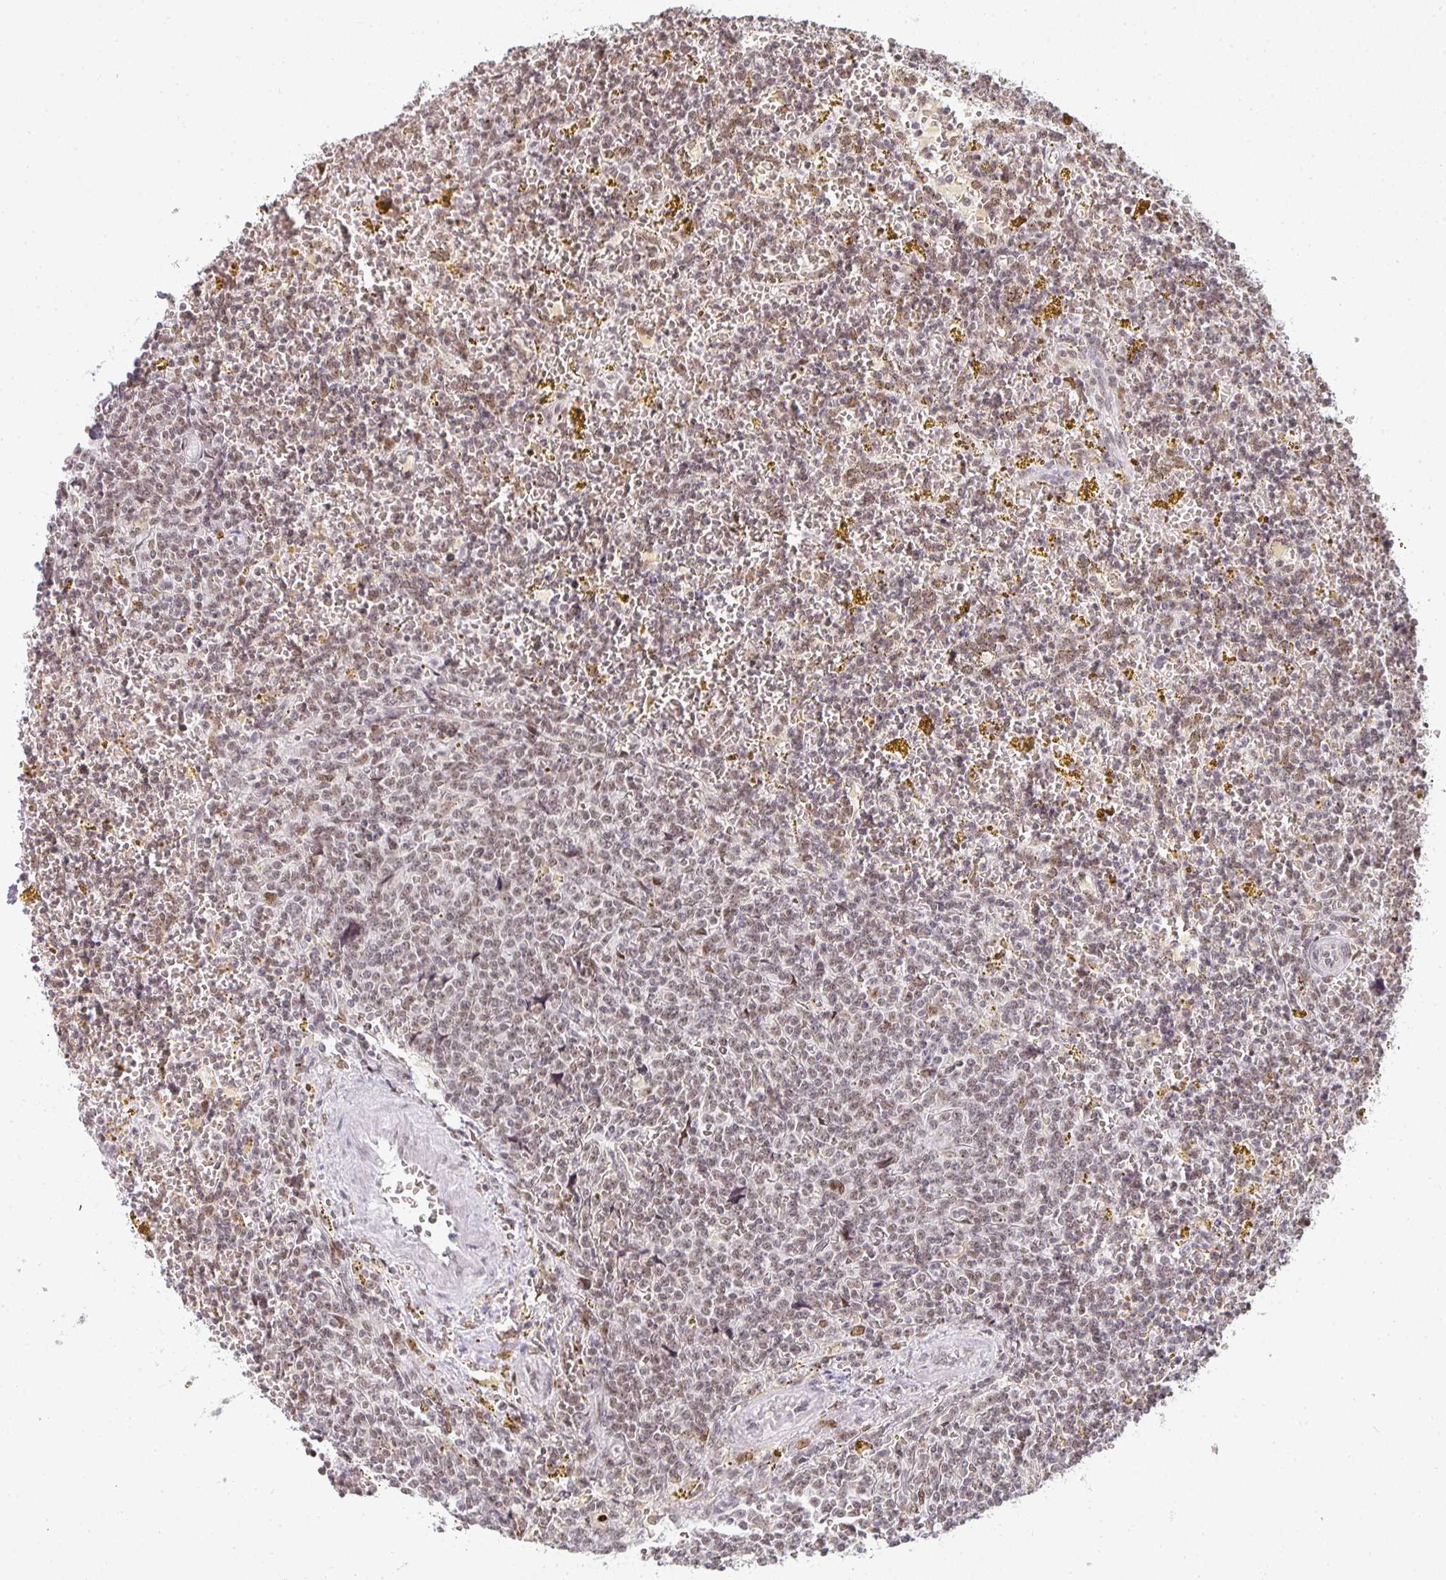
{"staining": {"intensity": "weak", "quantity": ">75%", "location": "nuclear"}, "tissue": "lymphoma", "cell_type": "Tumor cells", "image_type": "cancer", "snomed": [{"axis": "morphology", "description": "Malignant lymphoma, non-Hodgkin's type, Low grade"}, {"axis": "topography", "description": "Spleen"}, {"axis": "topography", "description": "Lymph node"}], "caption": "An image of low-grade malignant lymphoma, non-Hodgkin's type stained for a protein demonstrates weak nuclear brown staining in tumor cells.", "gene": "SMARCA2", "patient": {"sex": "female", "age": 66}}